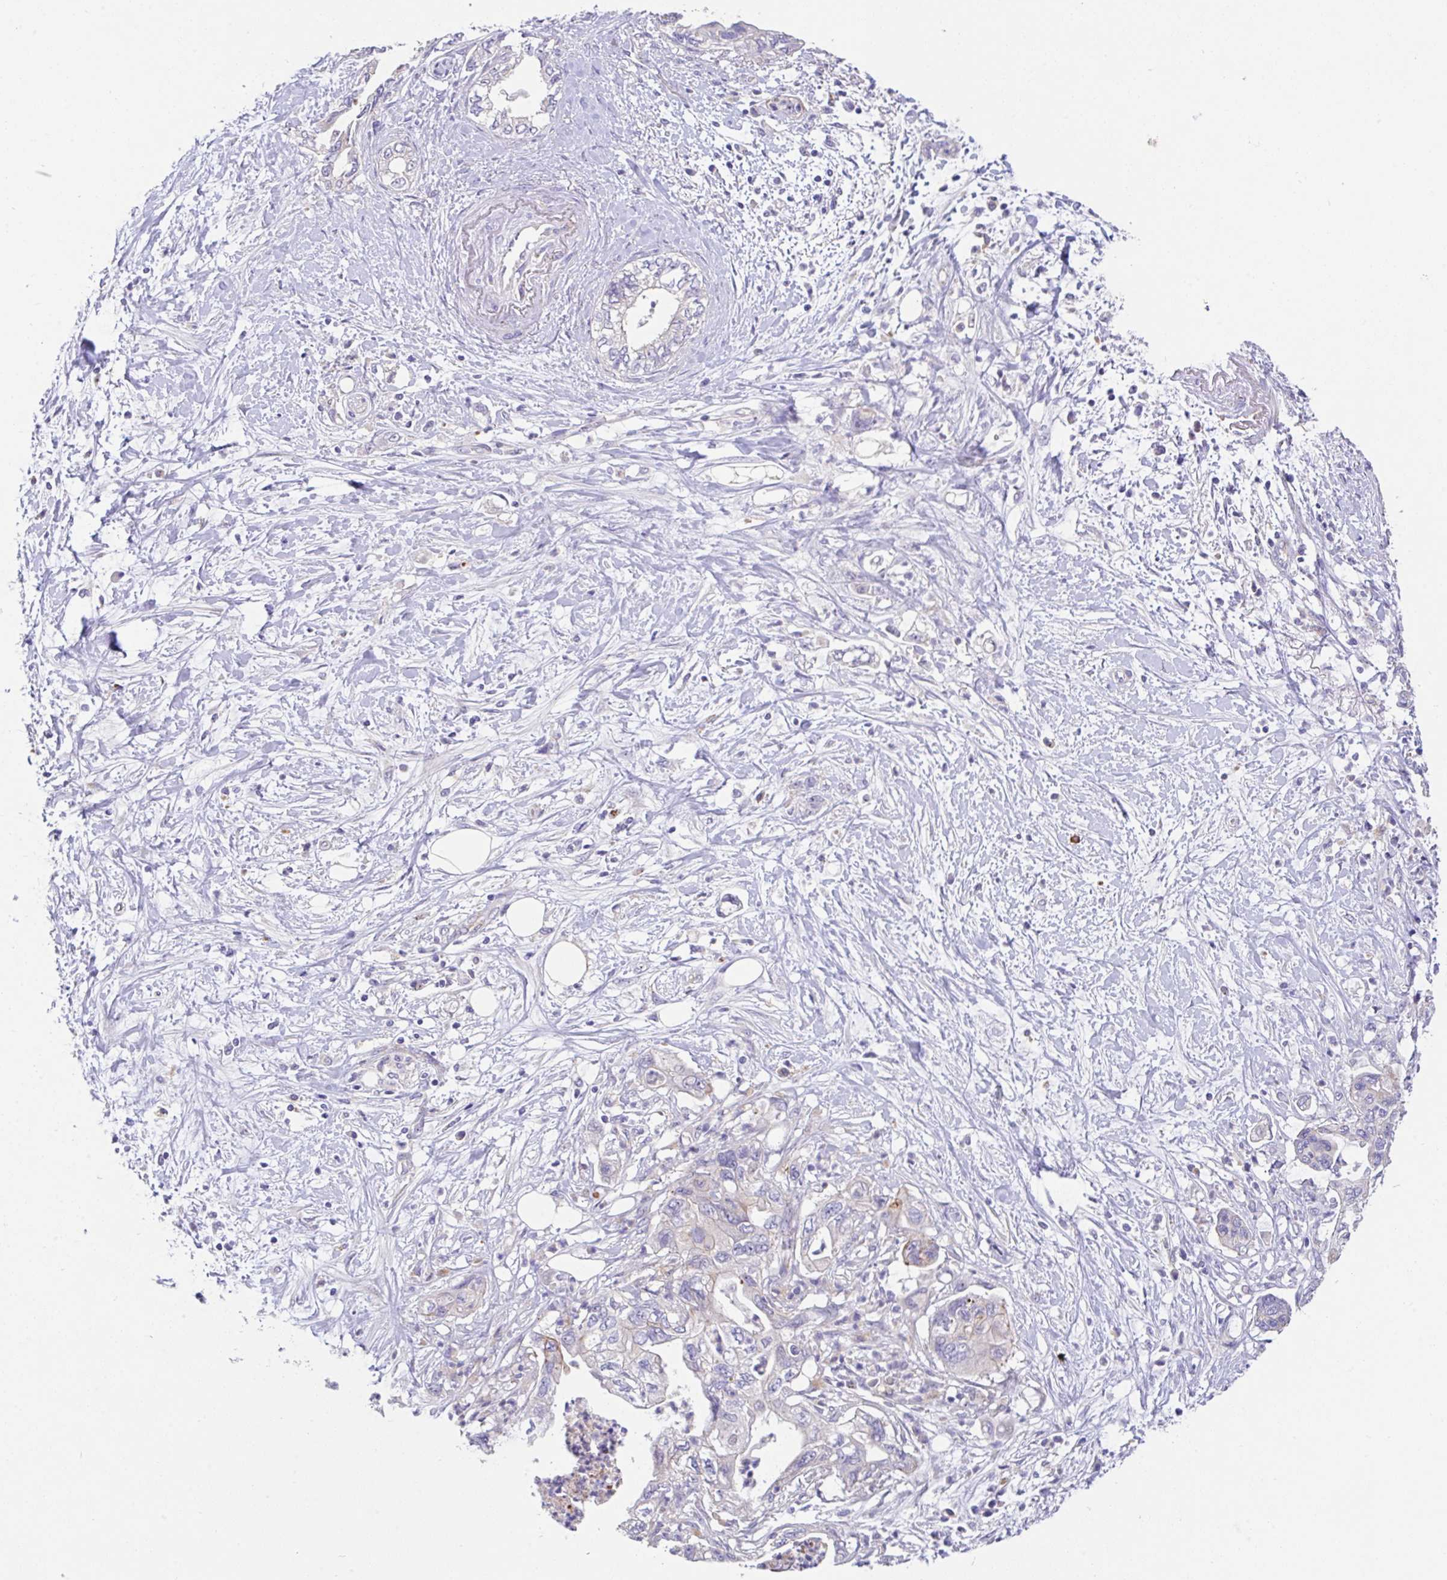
{"staining": {"intensity": "negative", "quantity": "none", "location": "none"}, "tissue": "pancreatic cancer", "cell_type": "Tumor cells", "image_type": "cancer", "snomed": [{"axis": "morphology", "description": "Adenocarcinoma, NOS"}, {"axis": "topography", "description": "Pancreas"}], "caption": "IHC photomicrograph of human adenocarcinoma (pancreatic) stained for a protein (brown), which displays no staining in tumor cells.", "gene": "EPN3", "patient": {"sex": "female", "age": 73}}